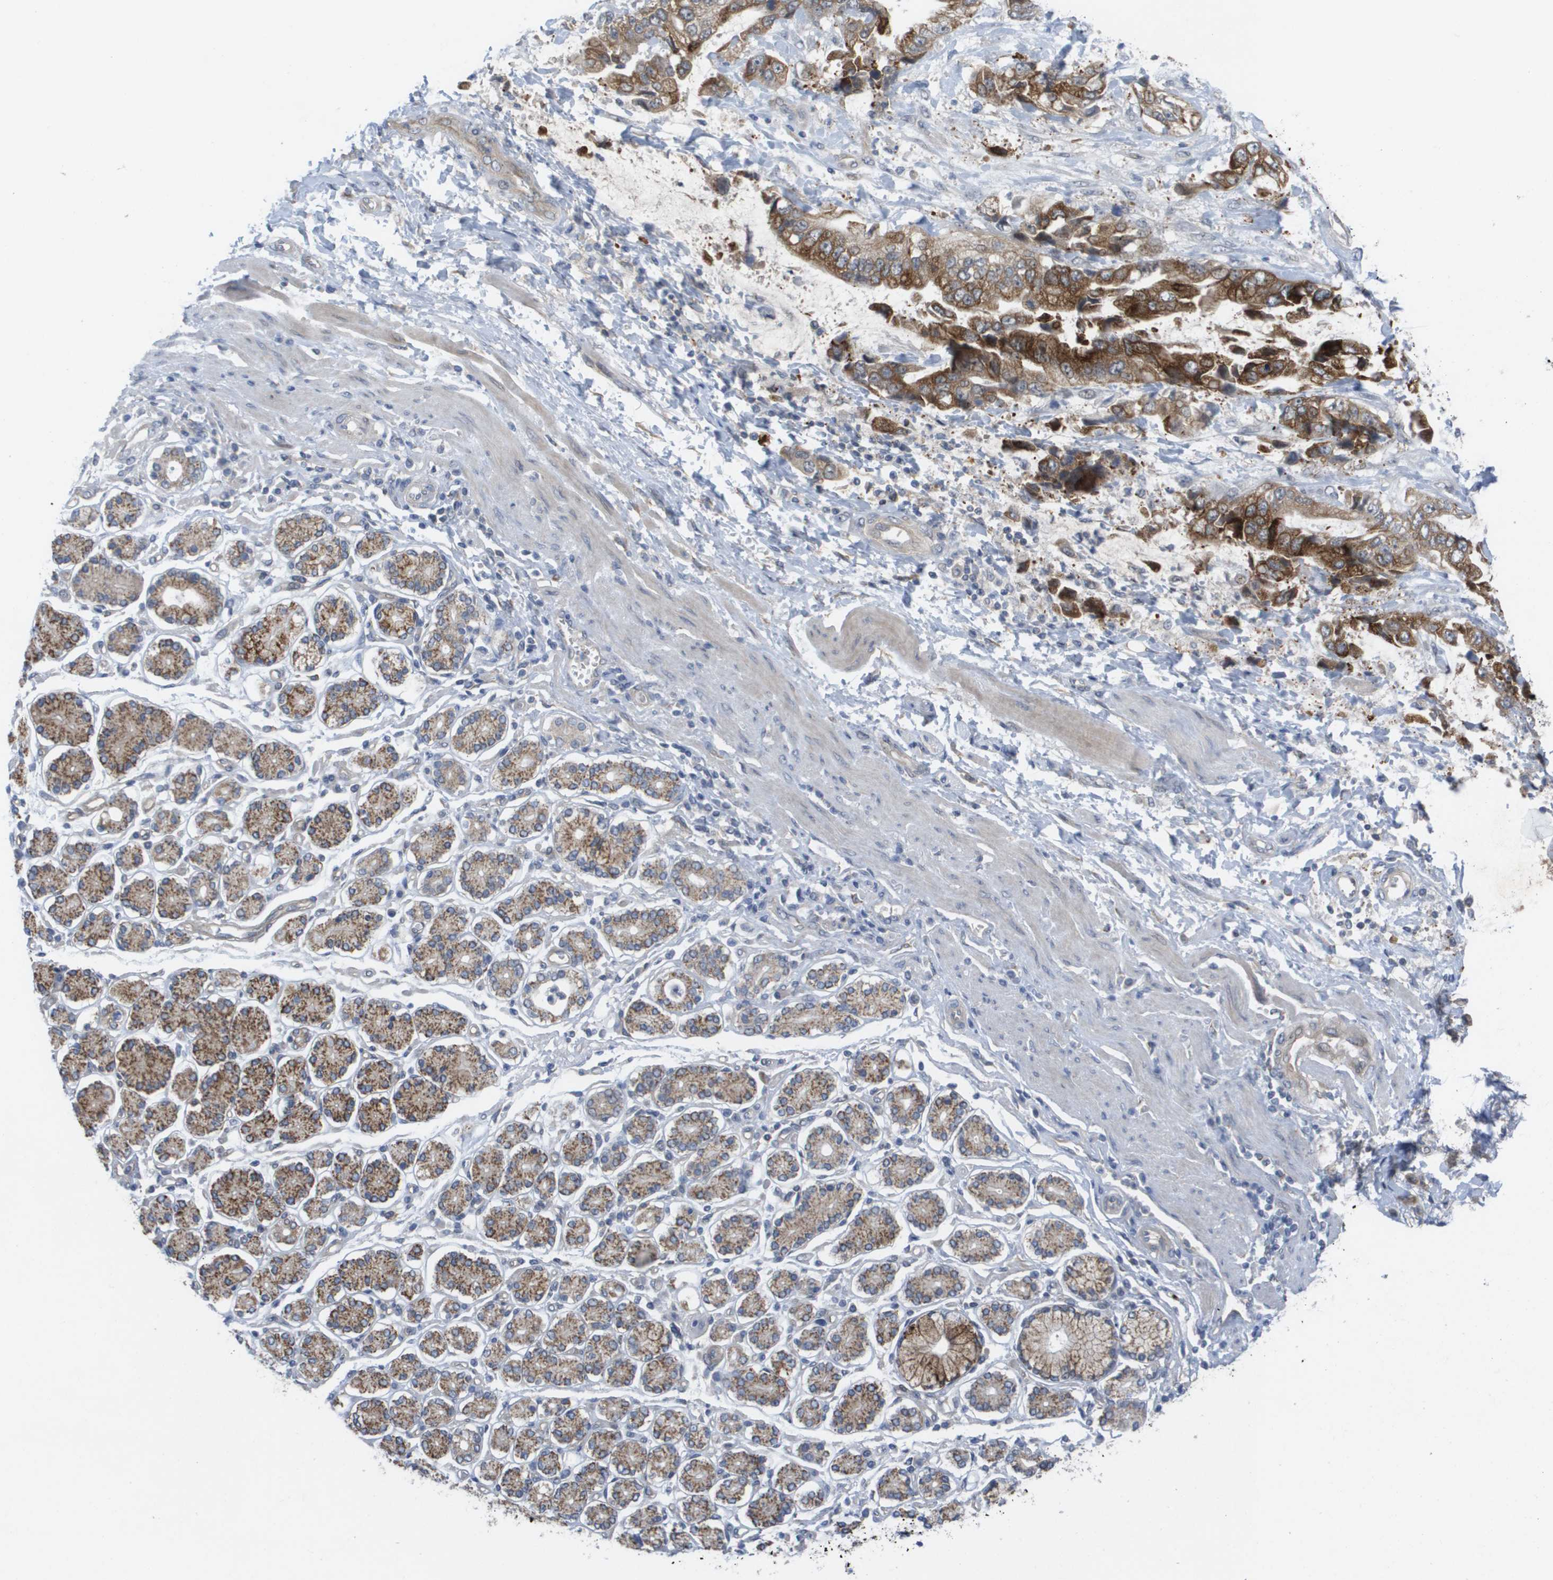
{"staining": {"intensity": "strong", "quantity": ">75%", "location": "cytoplasmic/membranous"}, "tissue": "stomach cancer", "cell_type": "Tumor cells", "image_type": "cancer", "snomed": [{"axis": "morphology", "description": "Normal tissue, NOS"}, {"axis": "morphology", "description": "Adenocarcinoma, NOS"}, {"axis": "topography", "description": "Stomach"}], "caption": "A high amount of strong cytoplasmic/membranous positivity is present in about >75% of tumor cells in stomach cancer (adenocarcinoma) tissue.", "gene": "MTARC2", "patient": {"sex": "male", "age": 62}}